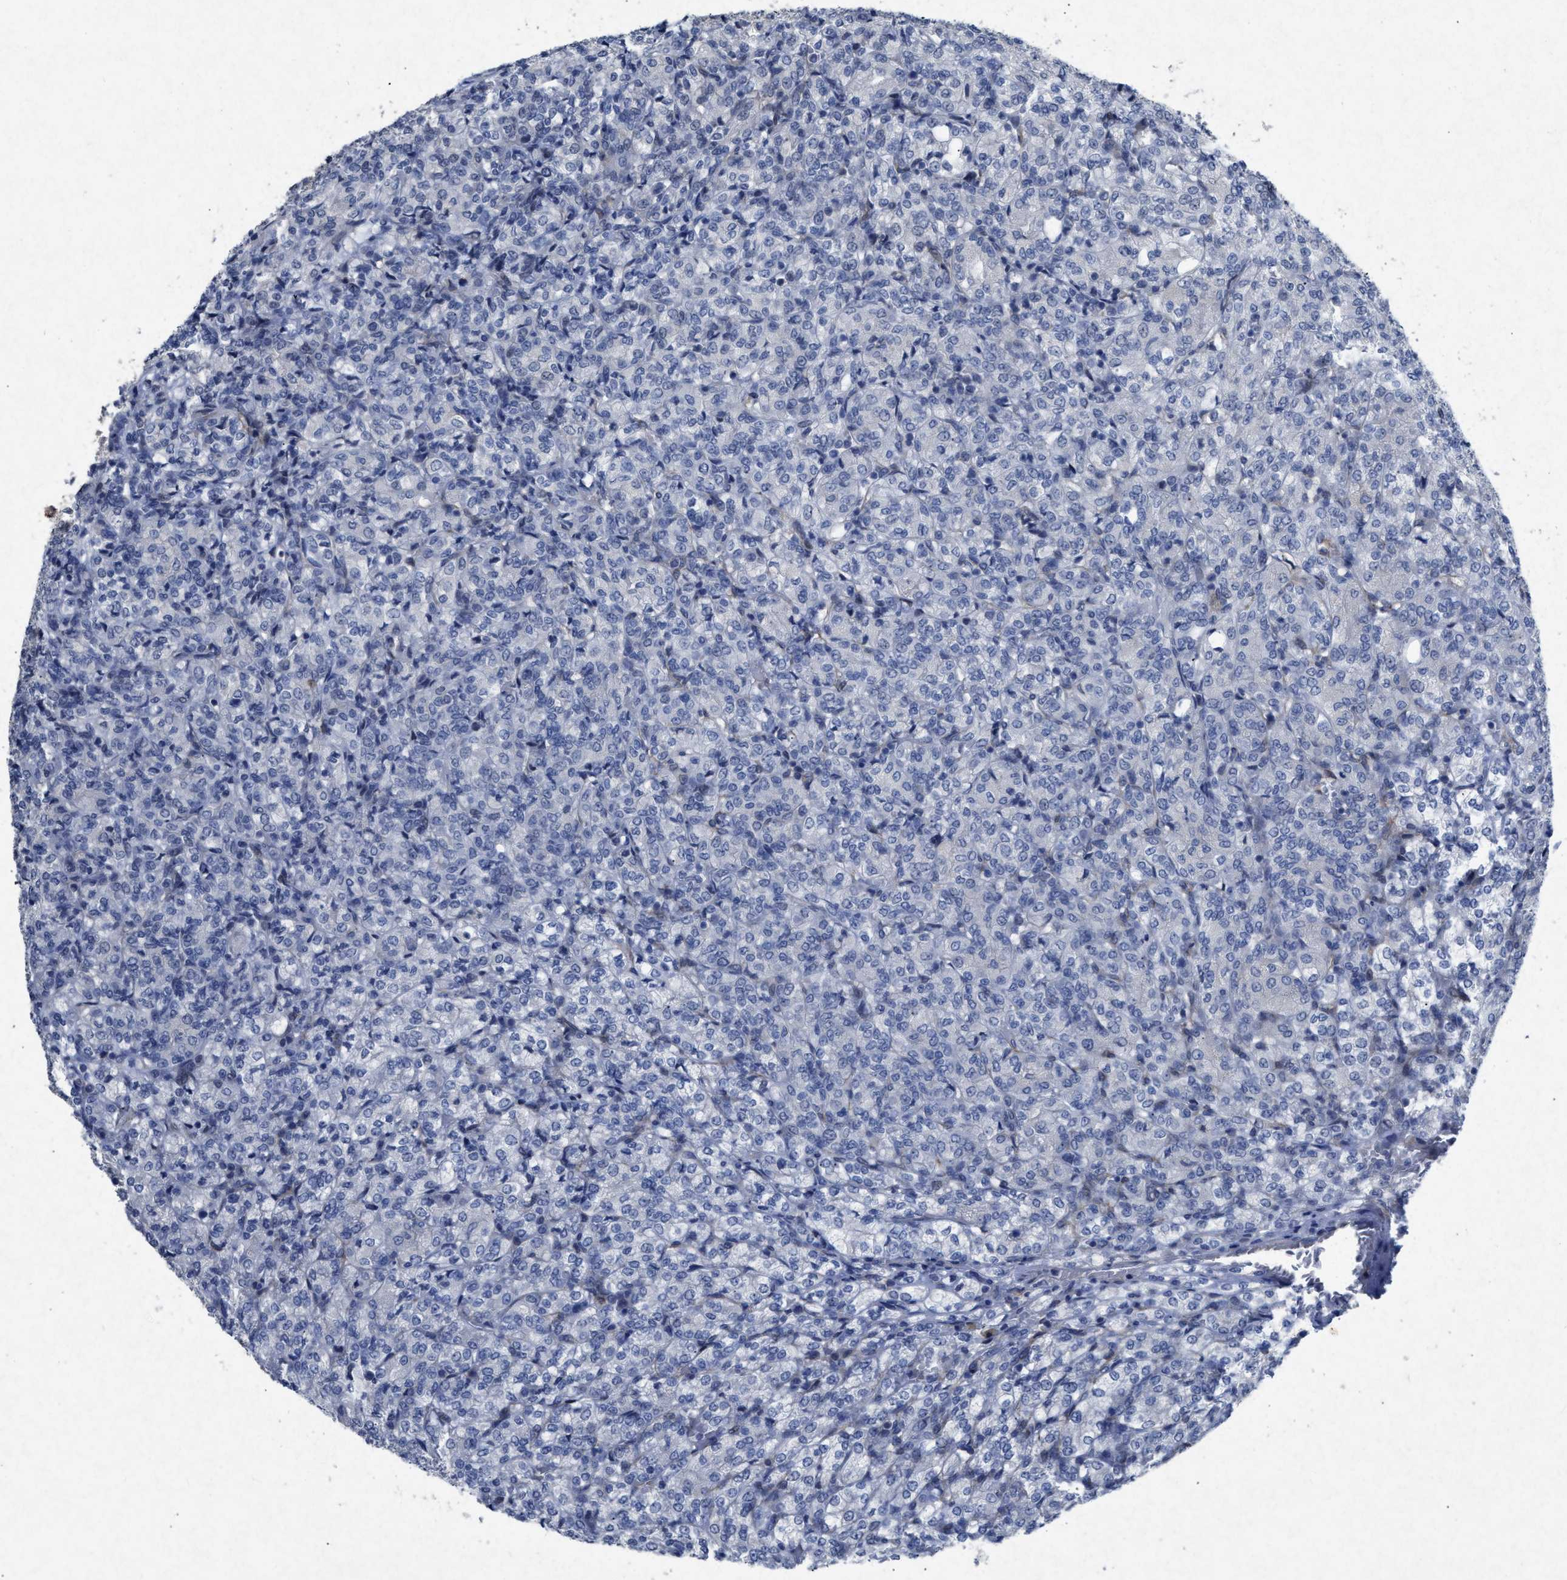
{"staining": {"intensity": "negative", "quantity": "none", "location": "none"}, "tissue": "renal cancer", "cell_type": "Tumor cells", "image_type": "cancer", "snomed": [{"axis": "morphology", "description": "Adenocarcinoma, NOS"}, {"axis": "topography", "description": "Kidney"}], "caption": "Protein analysis of renal cancer (adenocarcinoma) exhibits no significant staining in tumor cells.", "gene": "PDGFRA", "patient": {"sex": "male", "age": 77}}